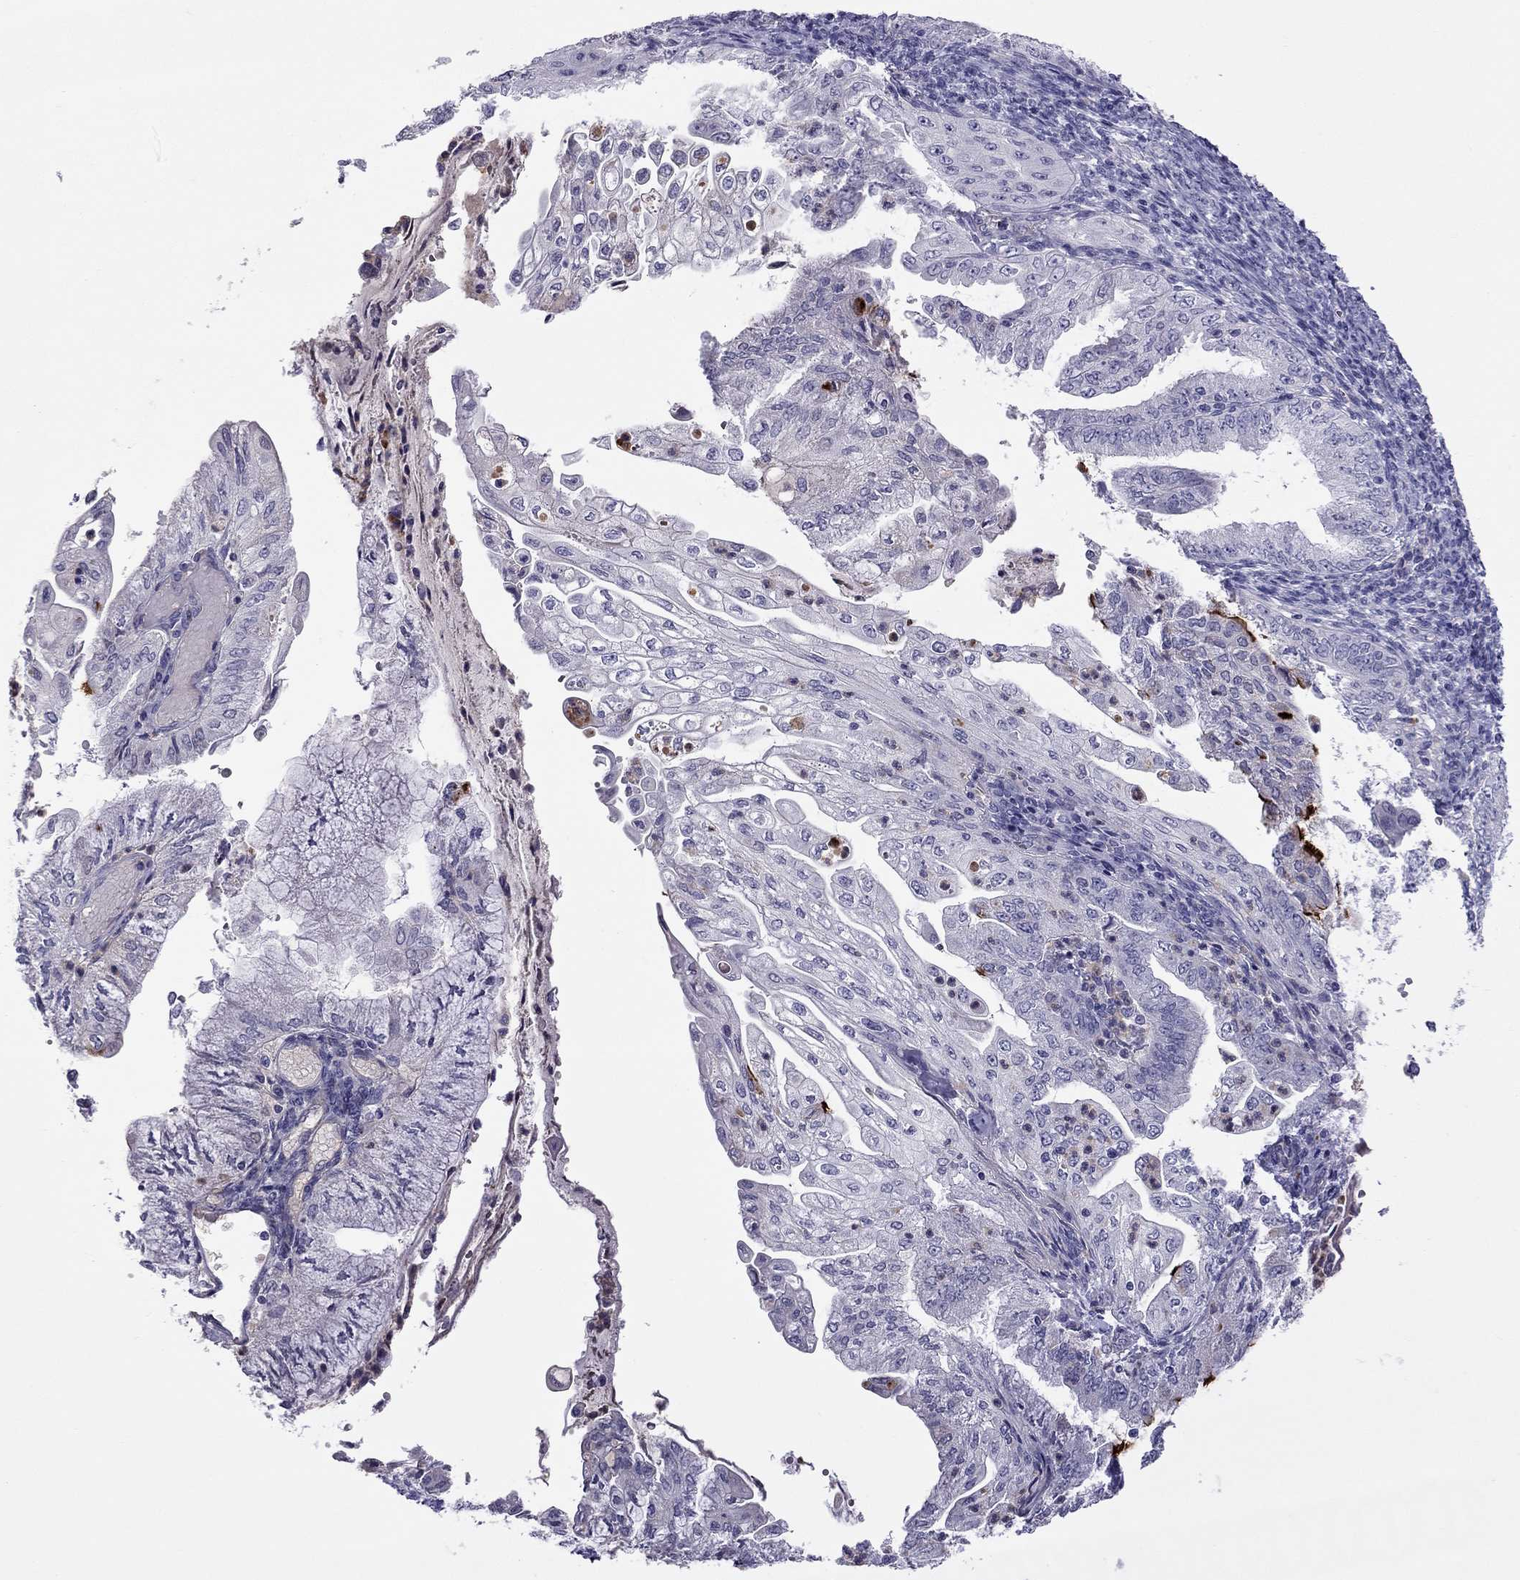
{"staining": {"intensity": "negative", "quantity": "none", "location": "none"}, "tissue": "endometrial cancer", "cell_type": "Tumor cells", "image_type": "cancer", "snomed": [{"axis": "morphology", "description": "Adenocarcinoma, NOS"}, {"axis": "topography", "description": "Endometrium"}], "caption": "Human endometrial cancer stained for a protein using IHC exhibits no staining in tumor cells.", "gene": "STOML3", "patient": {"sex": "female", "age": 55}}